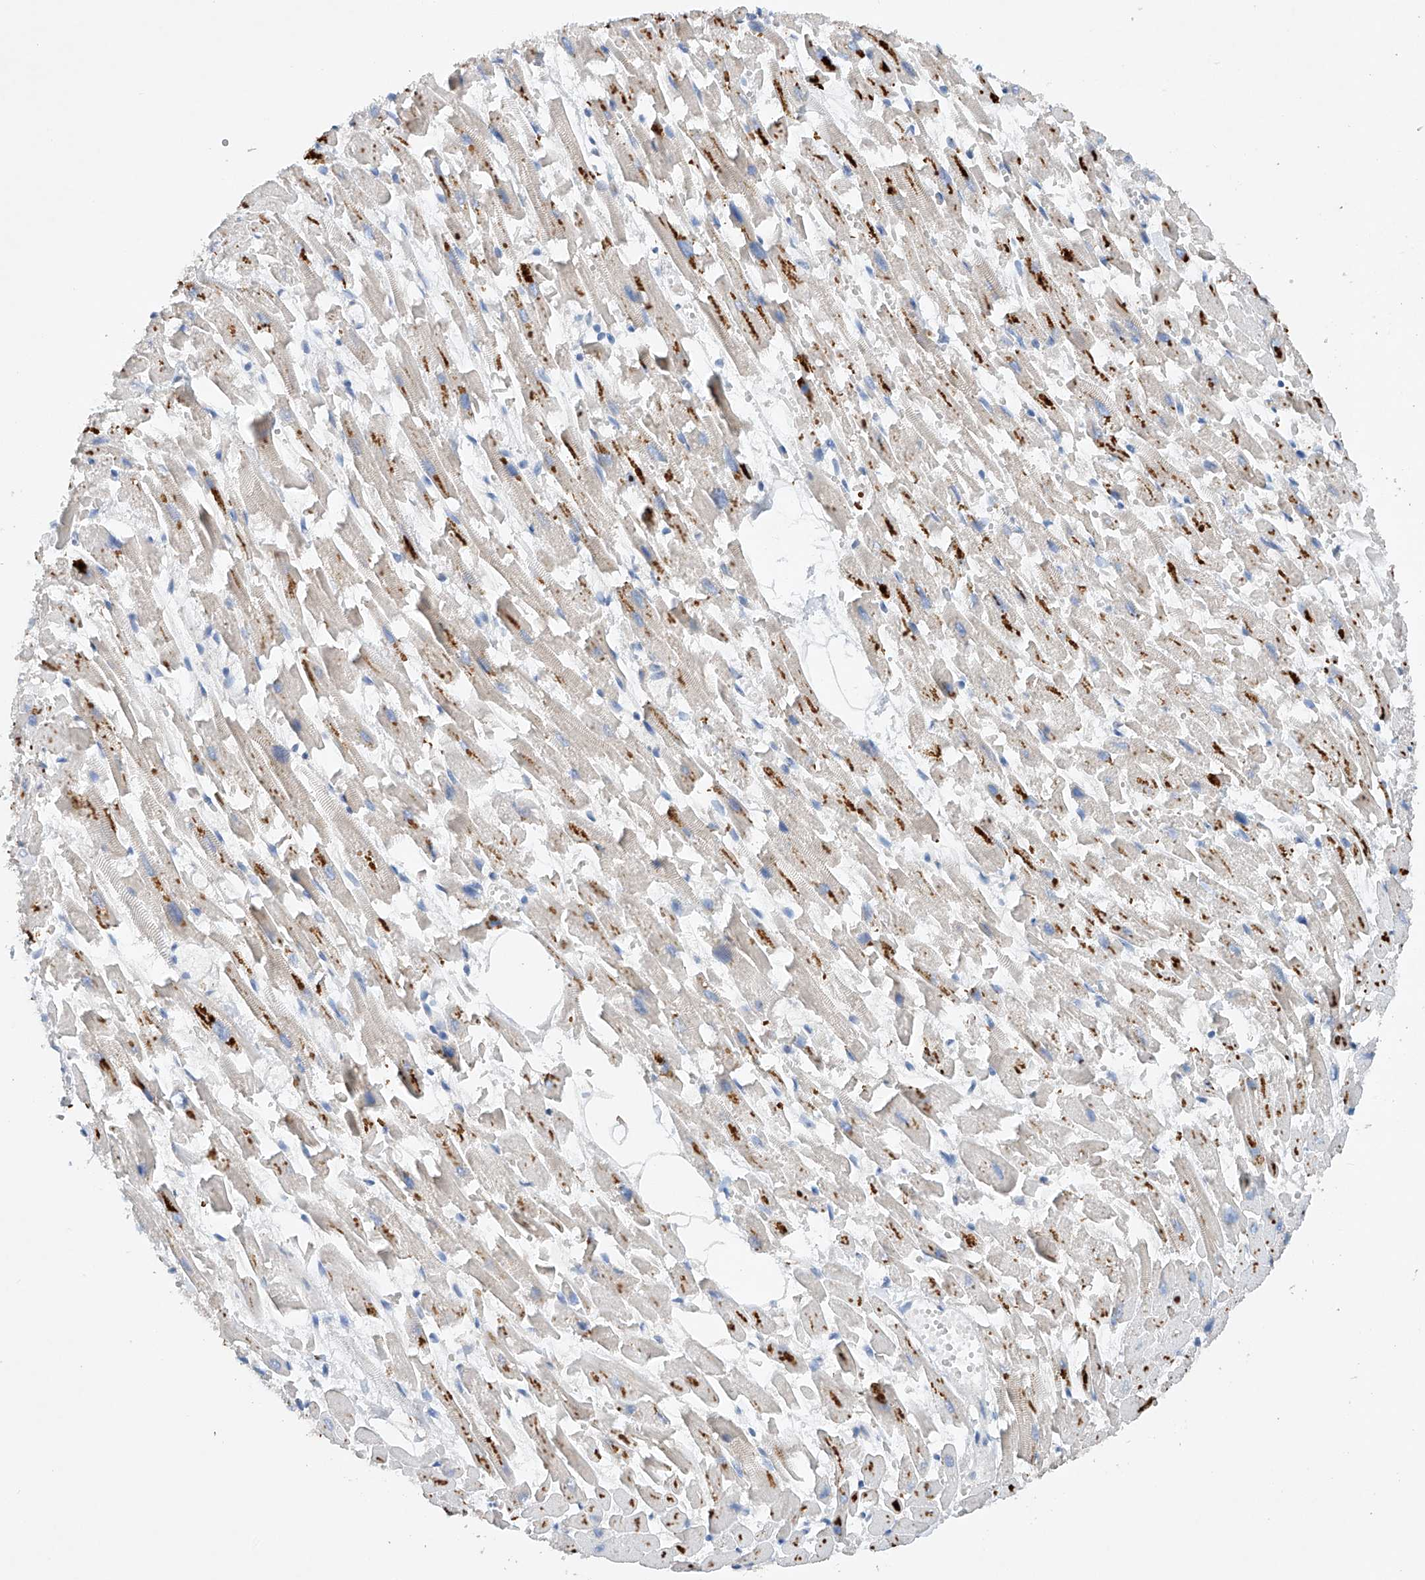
{"staining": {"intensity": "moderate", "quantity": "<25%", "location": "cytoplasmic/membranous"}, "tissue": "heart muscle", "cell_type": "Cardiomyocytes", "image_type": "normal", "snomed": [{"axis": "morphology", "description": "Normal tissue, NOS"}, {"axis": "topography", "description": "Heart"}], "caption": "Moderate cytoplasmic/membranous staining is present in approximately <25% of cardiomyocytes in unremarkable heart muscle. (DAB IHC, brown staining for protein, blue staining for nuclei).", "gene": "GPC4", "patient": {"sex": "female", "age": 64}}